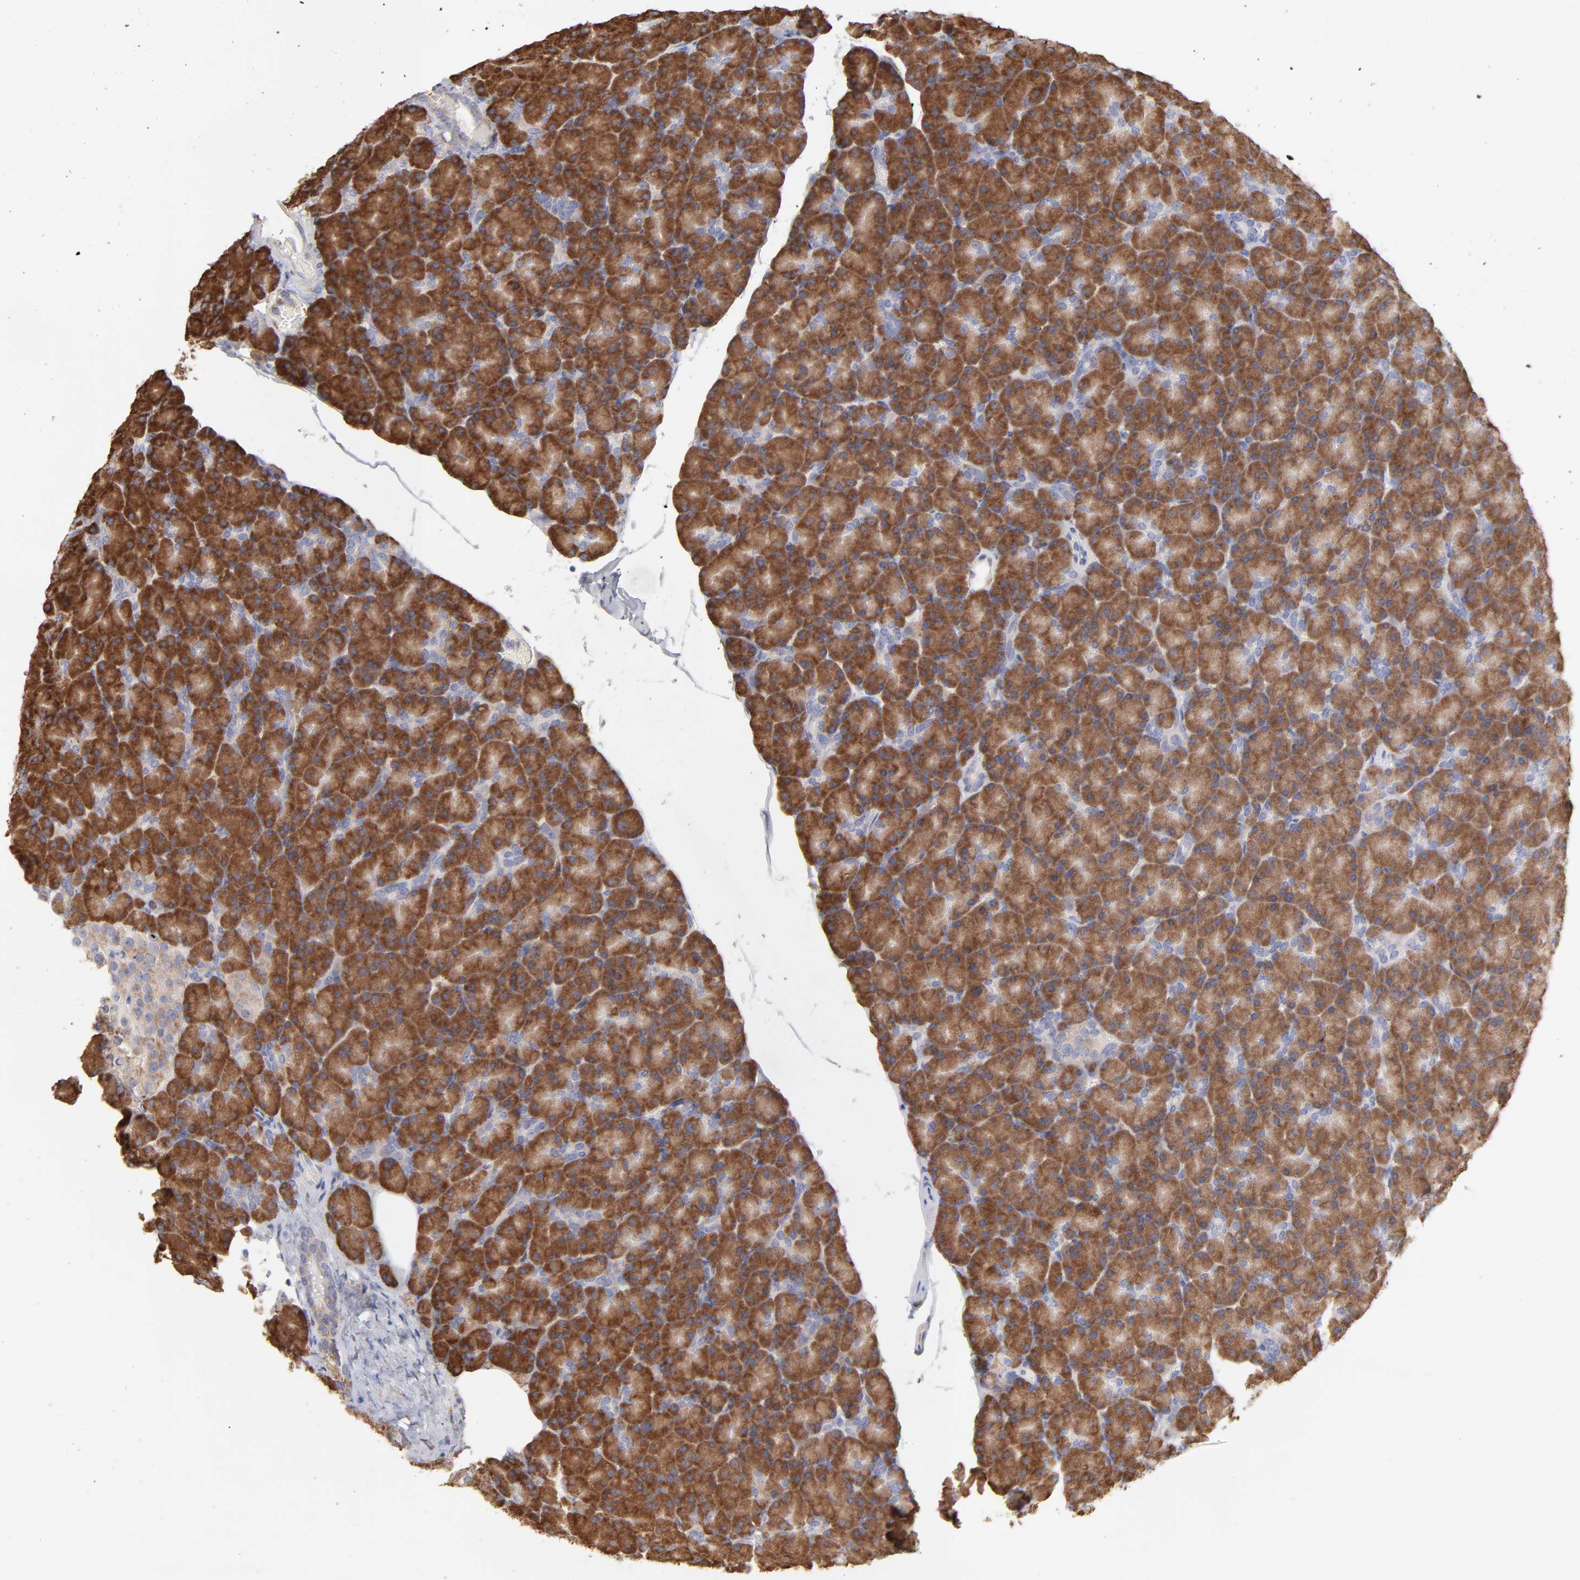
{"staining": {"intensity": "strong", "quantity": ">75%", "location": "cytoplasmic/membranous"}, "tissue": "pancreas", "cell_type": "Exocrine glandular cells", "image_type": "normal", "snomed": [{"axis": "morphology", "description": "Normal tissue, NOS"}, {"axis": "topography", "description": "Pancreas"}], "caption": "Immunohistochemical staining of unremarkable pancreas shows >75% levels of strong cytoplasmic/membranous protein expression in about >75% of exocrine glandular cells.", "gene": "RPL3", "patient": {"sex": "female", "age": 43}}